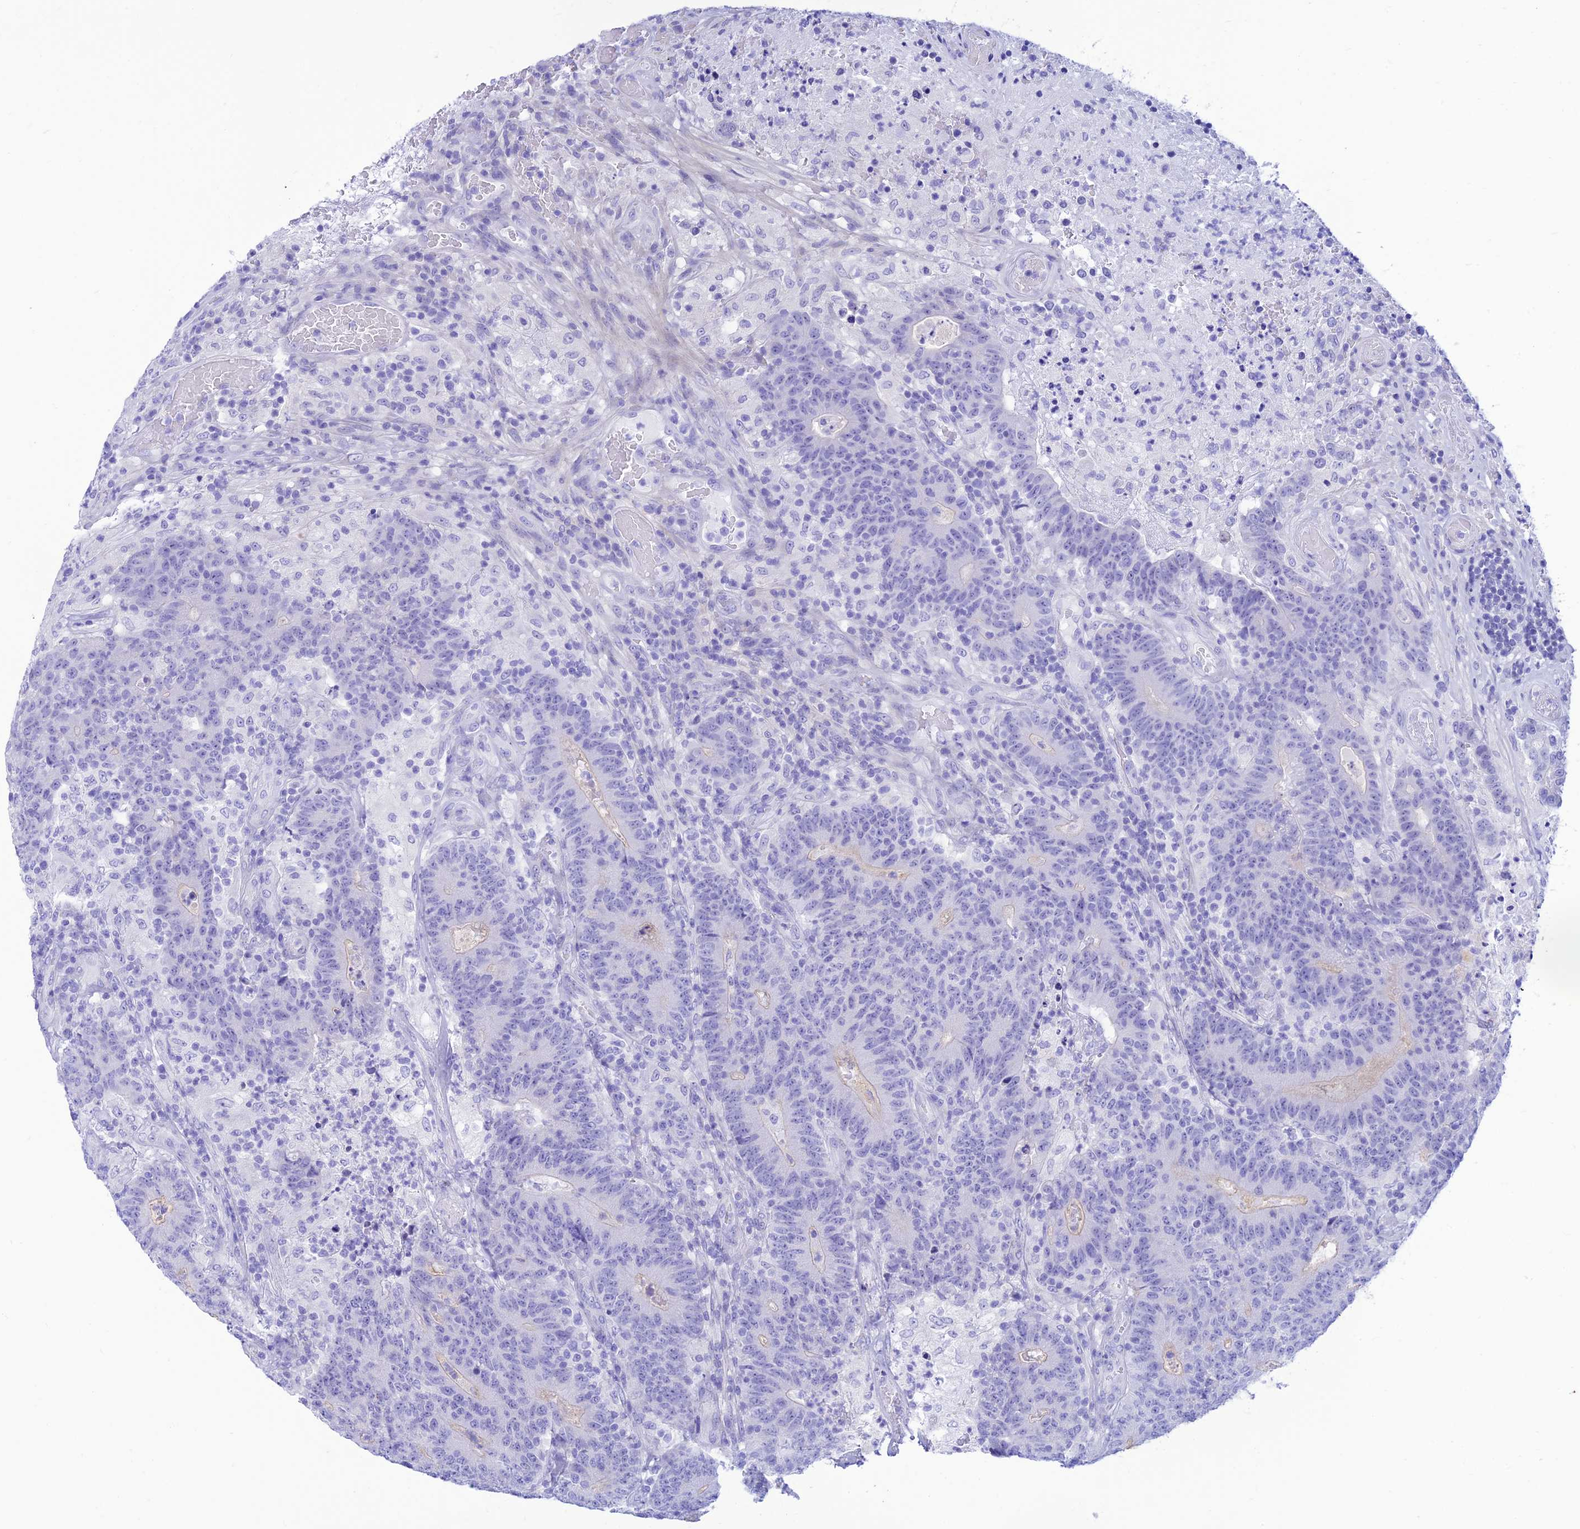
{"staining": {"intensity": "negative", "quantity": "none", "location": "none"}, "tissue": "colorectal cancer", "cell_type": "Tumor cells", "image_type": "cancer", "snomed": [{"axis": "morphology", "description": "Adenocarcinoma, NOS"}, {"axis": "topography", "description": "Colon"}], "caption": "The image exhibits no staining of tumor cells in colorectal cancer.", "gene": "PRNP", "patient": {"sex": "female", "age": 75}}